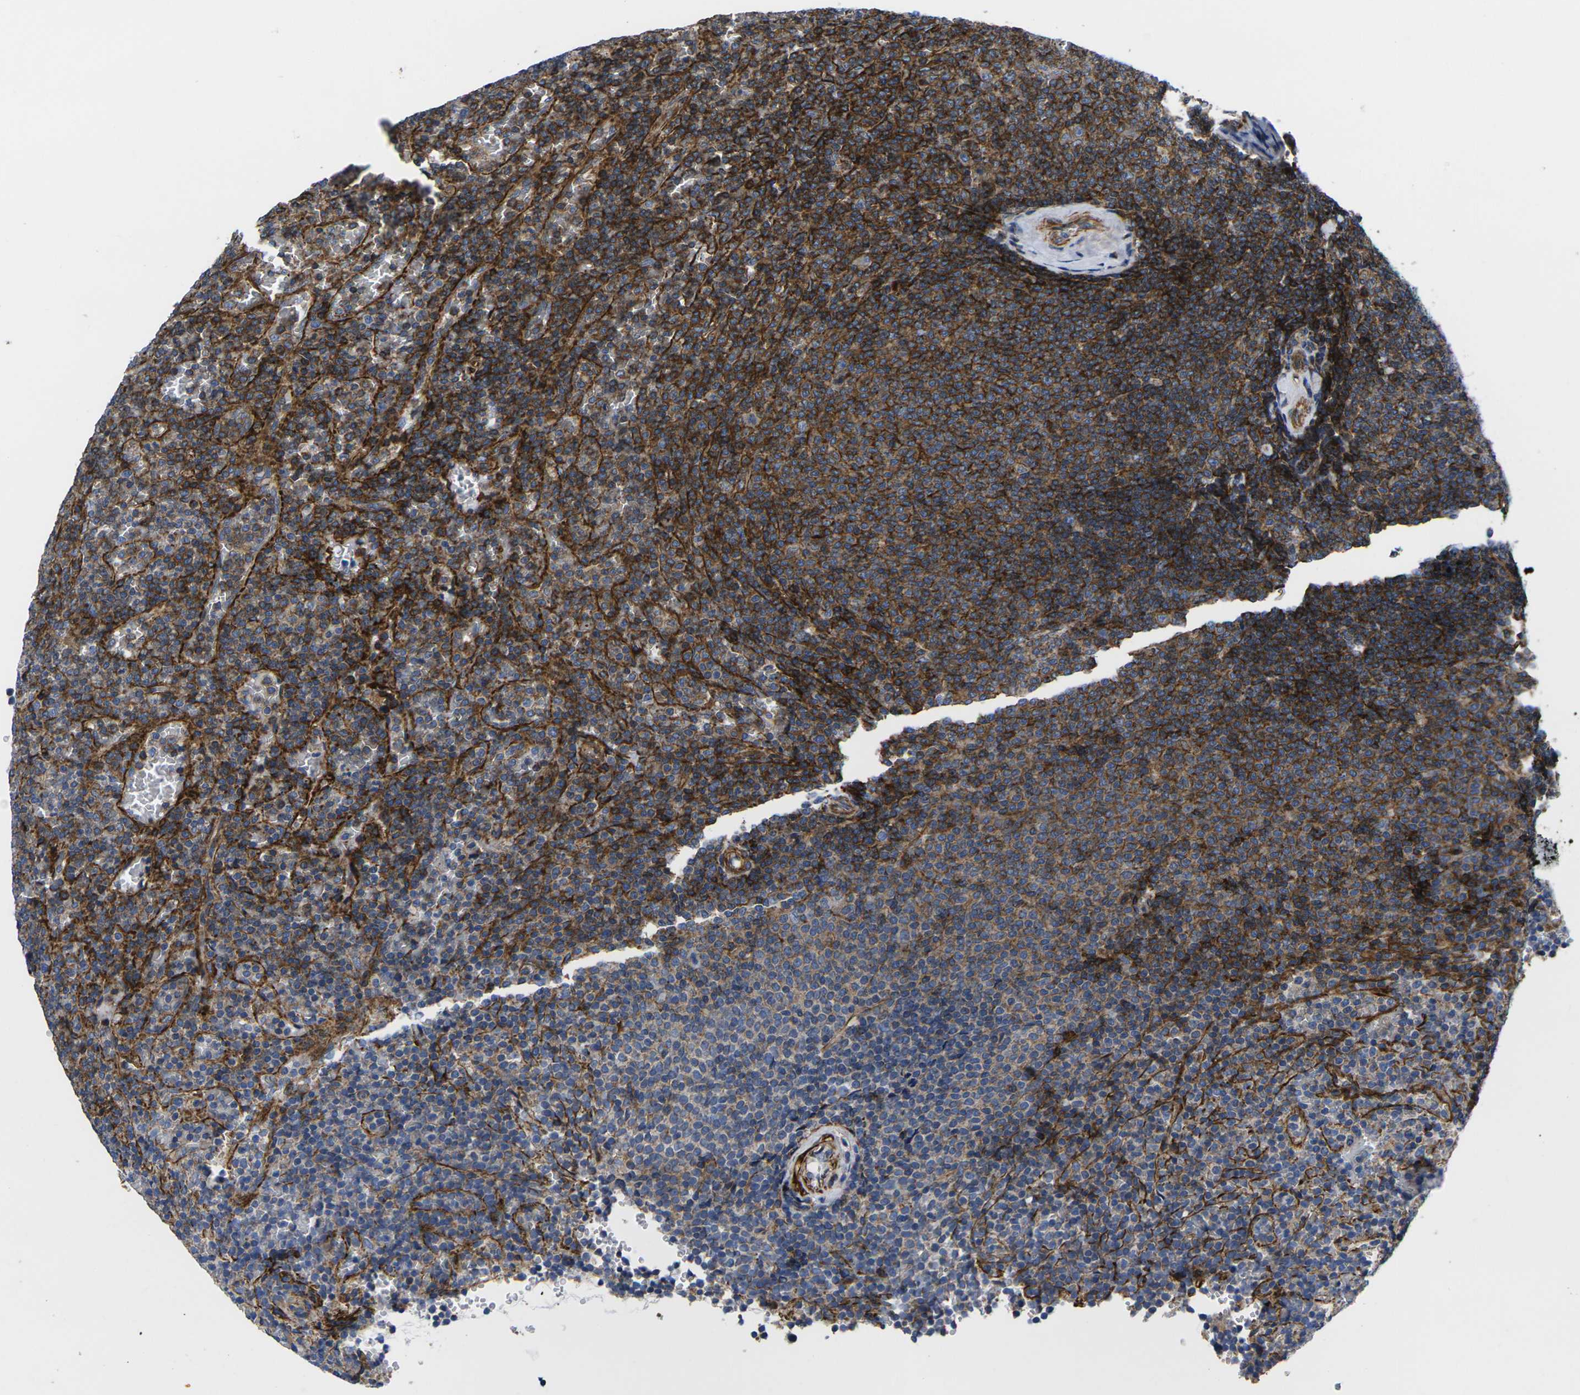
{"staining": {"intensity": "strong", "quantity": ">75%", "location": "cytoplasmic/membranous"}, "tissue": "lymphoma", "cell_type": "Tumor cells", "image_type": "cancer", "snomed": [{"axis": "morphology", "description": "Malignant lymphoma, non-Hodgkin's type, Low grade"}, {"axis": "topography", "description": "Spleen"}], "caption": "IHC (DAB (3,3'-diaminobenzidine)) staining of lymphoma demonstrates strong cytoplasmic/membranous protein staining in approximately >75% of tumor cells.", "gene": "GPR4", "patient": {"sex": "female", "age": 77}}